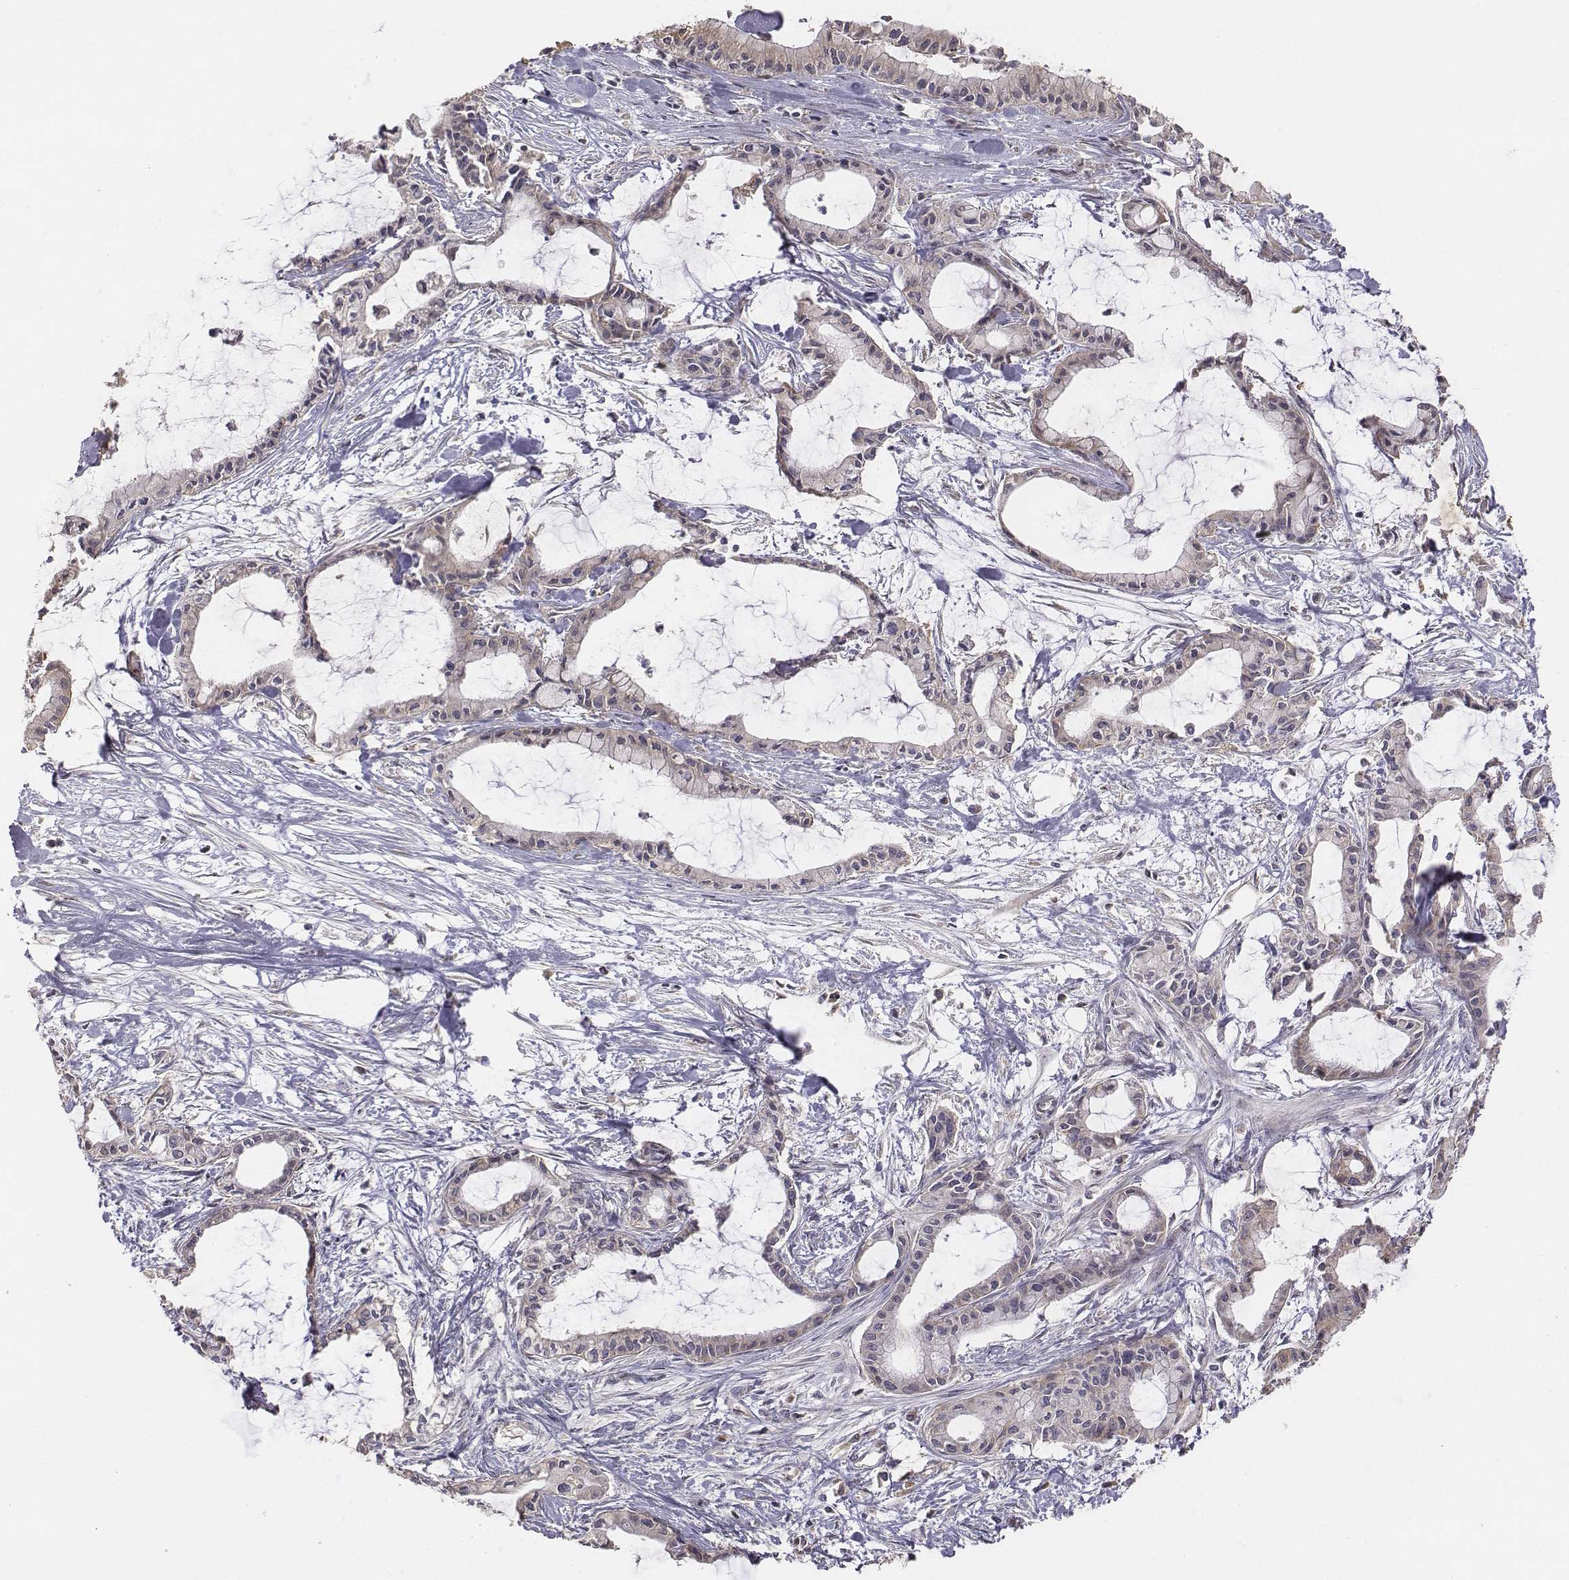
{"staining": {"intensity": "weak", "quantity": ">75%", "location": "cytoplasmic/membranous"}, "tissue": "pancreatic cancer", "cell_type": "Tumor cells", "image_type": "cancer", "snomed": [{"axis": "morphology", "description": "Adenocarcinoma, NOS"}, {"axis": "topography", "description": "Pancreas"}], "caption": "Immunohistochemistry (IHC) (DAB (3,3'-diaminobenzidine)) staining of human pancreatic adenocarcinoma shows weak cytoplasmic/membranous protein expression in approximately >75% of tumor cells. (Brightfield microscopy of DAB IHC at high magnification).", "gene": "AP1B1", "patient": {"sex": "male", "age": 48}}